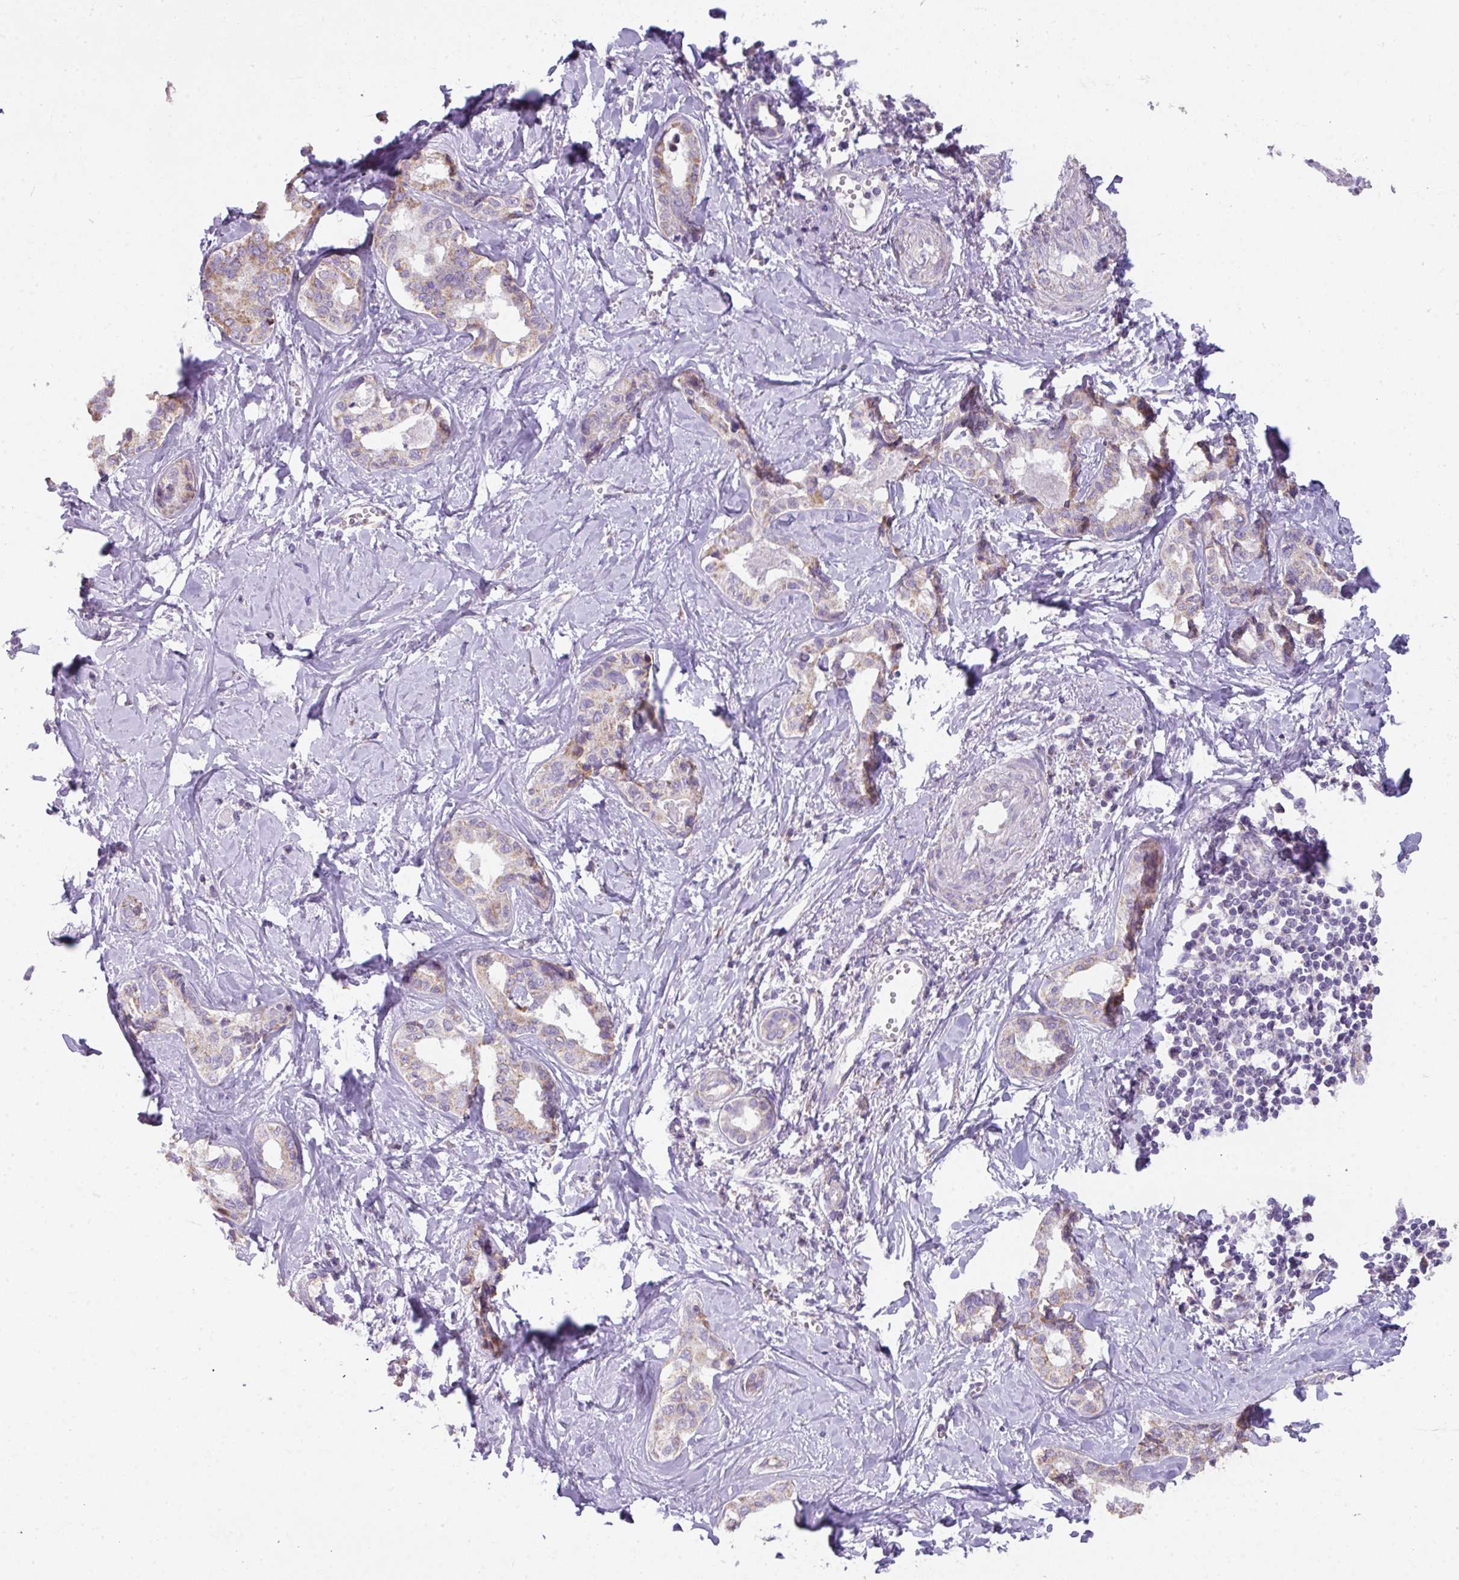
{"staining": {"intensity": "moderate", "quantity": "<25%", "location": "cytoplasmic/membranous"}, "tissue": "liver cancer", "cell_type": "Tumor cells", "image_type": "cancer", "snomed": [{"axis": "morphology", "description": "Cholangiocarcinoma"}, {"axis": "topography", "description": "Liver"}], "caption": "Tumor cells reveal moderate cytoplasmic/membranous positivity in approximately <25% of cells in cholangiocarcinoma (liver). (DAB (3,3'-diaminobenzidine) IHC with brightfield microscopy, high magnification).", "gene": "PALS2", "patient": {"sex": "female", "age": 77}}